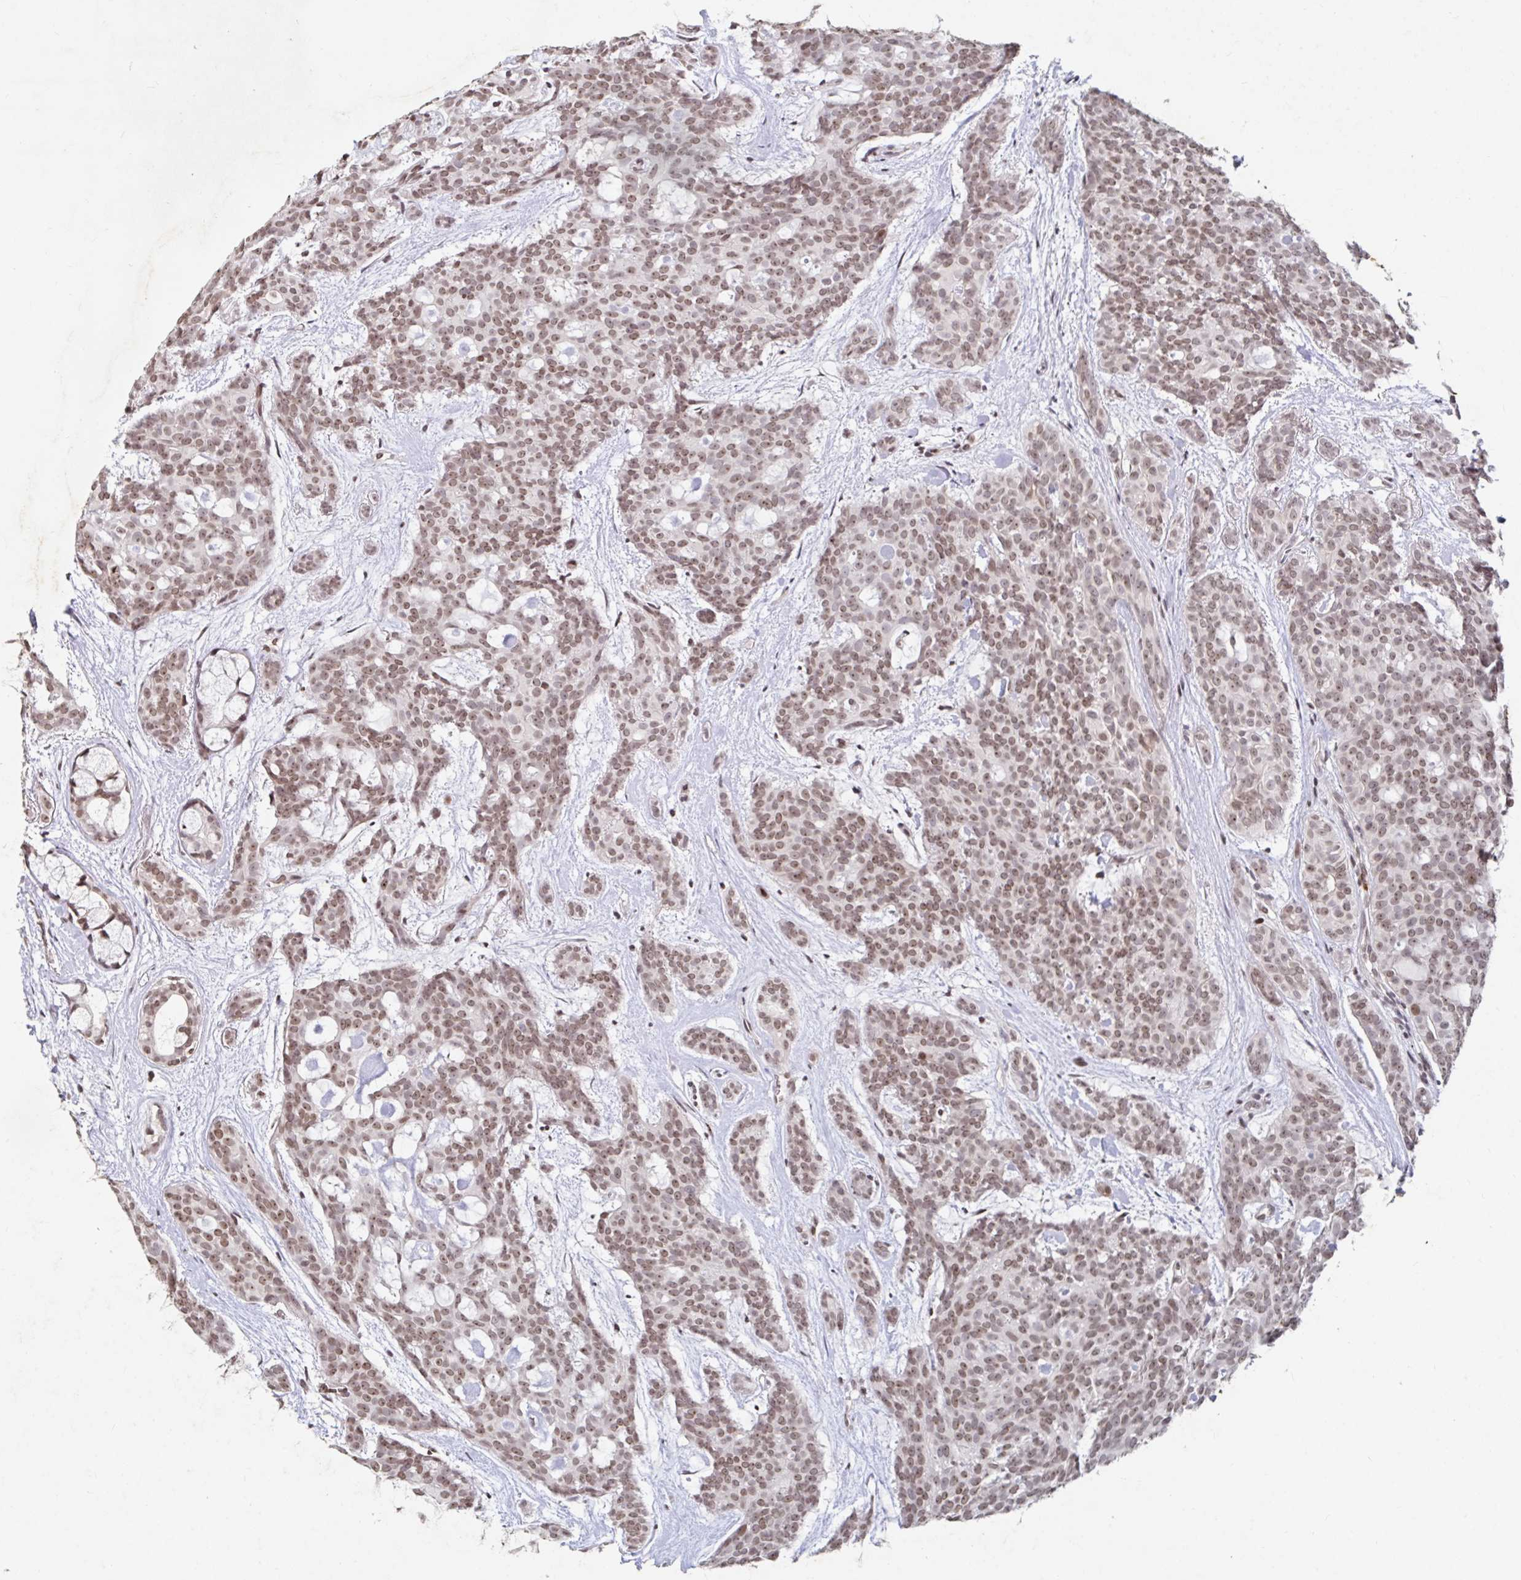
{"staining": {"intensity": "moderate", "quantity": ">75%", "location": "nuclear"}, "tissue": "head and neck cancer", "cell_type": "Tumor cells", "image_type": "cancer", "snomed": [{"axis": "morphology", "description": "Adenocarcinoma, NOS"}, {"axis": "topography", "description": "Head-Neck"}], "caption": "Head and neck adenocarcinoma tissue shows moderate nuclear positivity in about >75% of tumor cells, visualized by immunohistochemistry. (DAB IHC, brown staining for protein, blue staining for nuclei).", "gene": "C19orf53", "patient": {"sex": "male", "age": 66}}